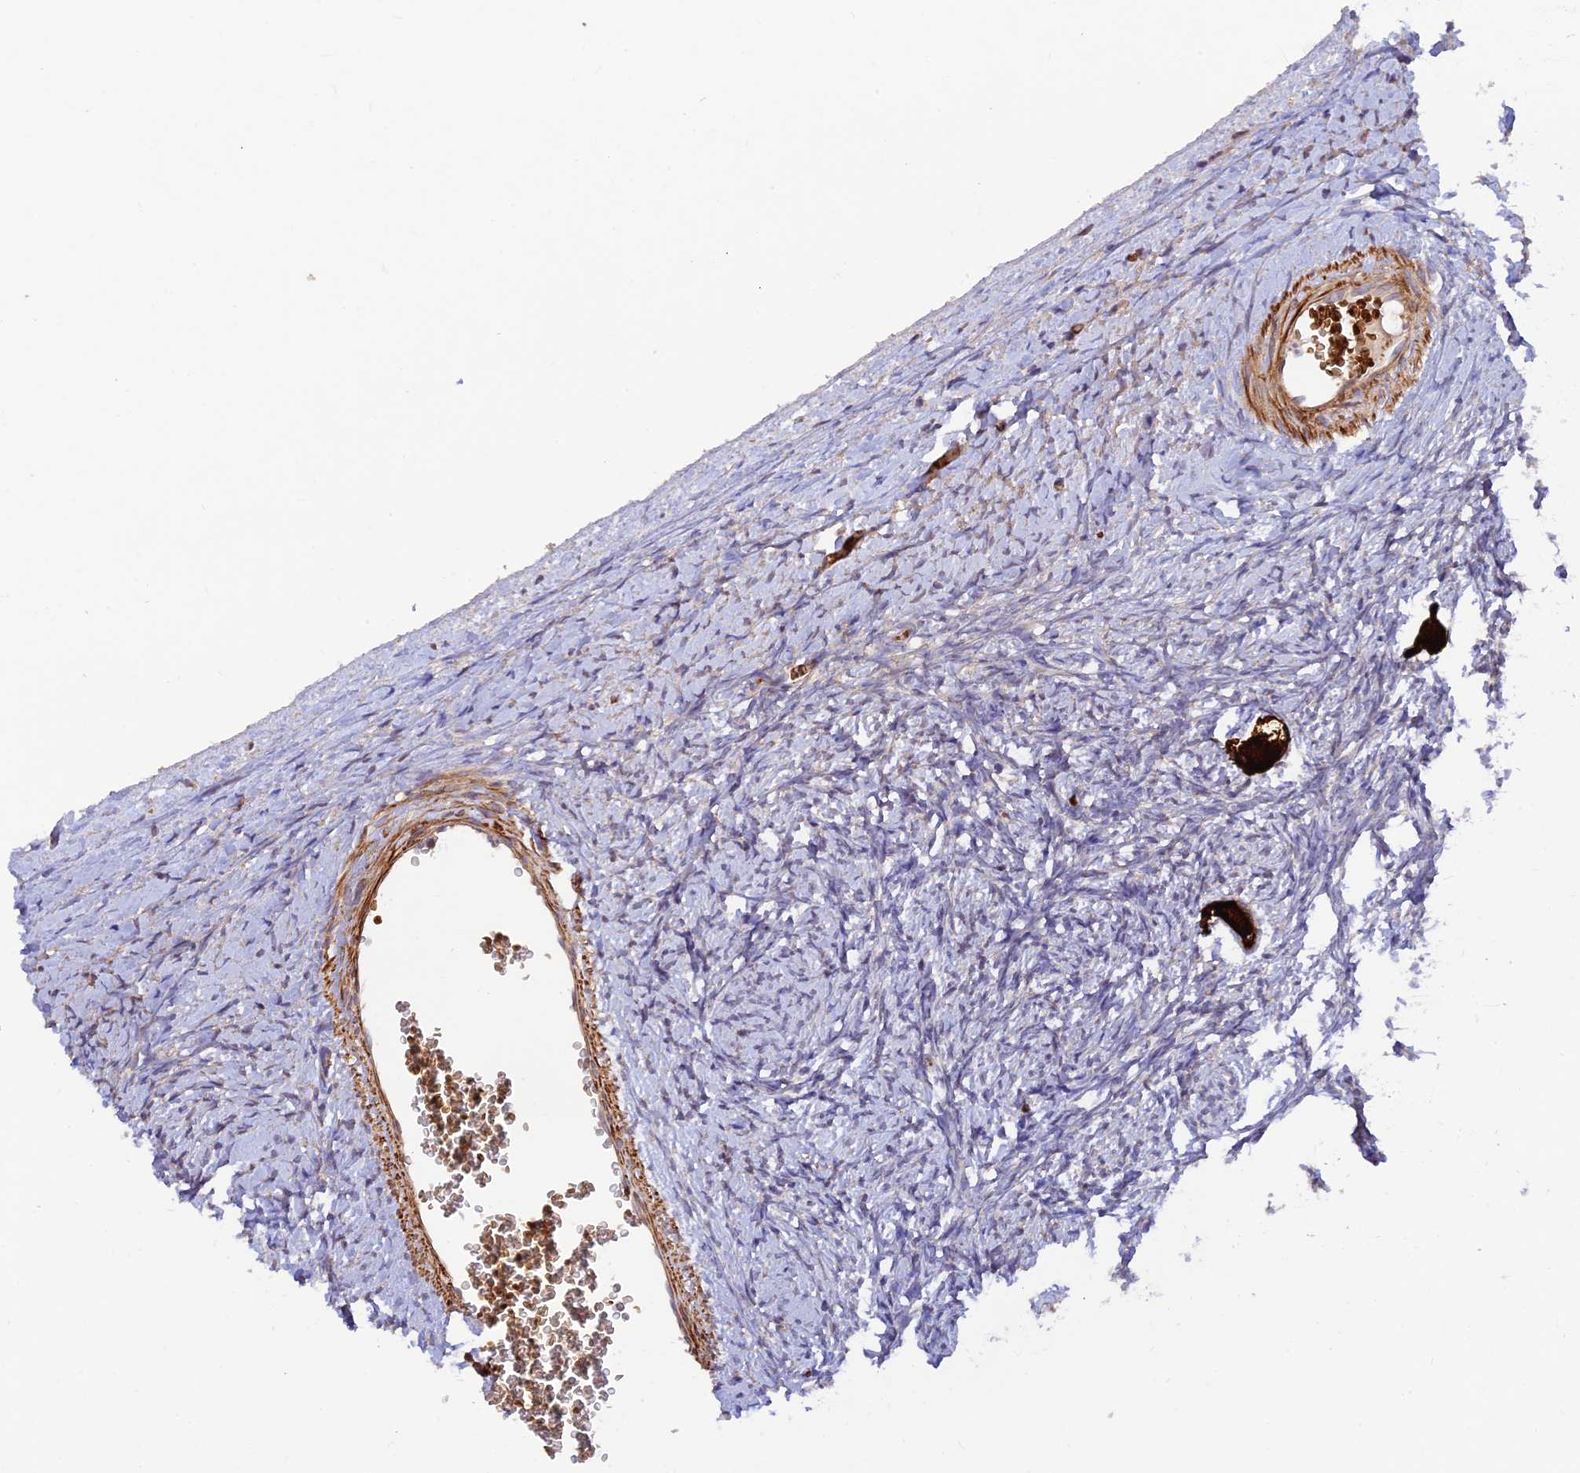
{"staining": {"intensity": "strong", "quantity": ">75%", "location": "cytoplasmic/membranous"}, "tissue": "ovary", "cell_type": "Follicle cells", "image_type": "normal", "snomed": [{"axis": "morphology", "description": "Normal tissue, NOS"}, {"axis": "morphology", "description": "Developmental malformation"}, {"axis": "topography", "description": "Ovary"}], "caption": "The histopathology image displays a brown stain indicating the presence of a protein in the cytoplasmic/membranous of follicle cells in ovary. The staining was performed using DAB (3,3'-diaminobenzidine), with brown indicating positive protein expression. Nuclei are stained blue with hematoxylin.", "gene": "WDFY4", "patient": {"sex": "female", "age": 39}}